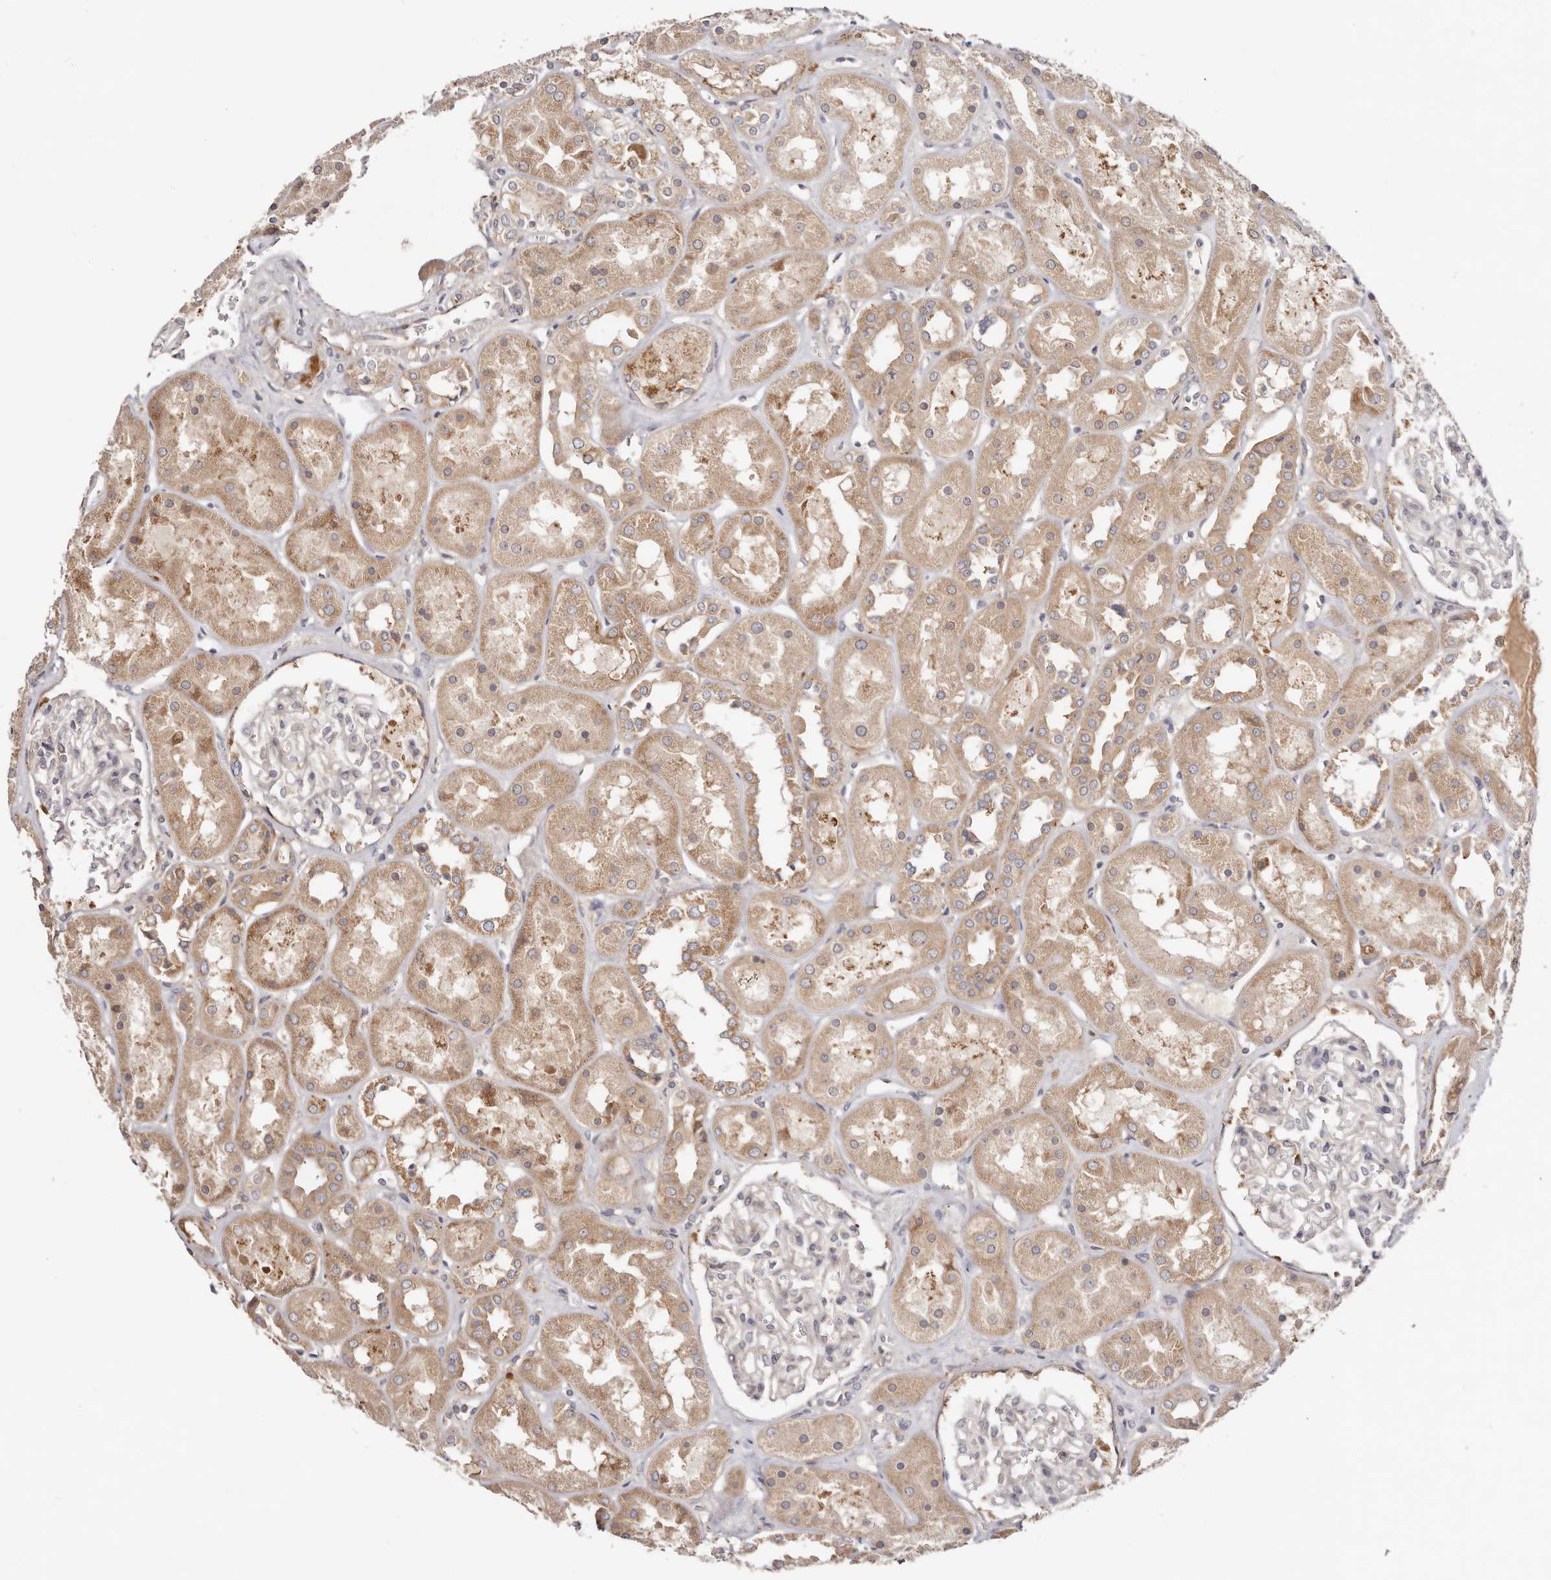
{"staining": {"intensity": "negative", "quantity": "none", "location": "none"}, "tissue": "kidney", "cell_type": "Cells in glomeruli", "image_type": "normal", "snomed": [{"axis": "morphology", "description": "Normal tissue, NOS"}, {"axis": "topography", "description": "Kidney"}], "caption": "Immunohistochemistry (IHC) histopathology image of benign kidney stained for a protein (brown), which demonstrates no expression in cells in glomeruli.", "gene": "GNA13", "patient": {"sex": "male", "age": 70}}